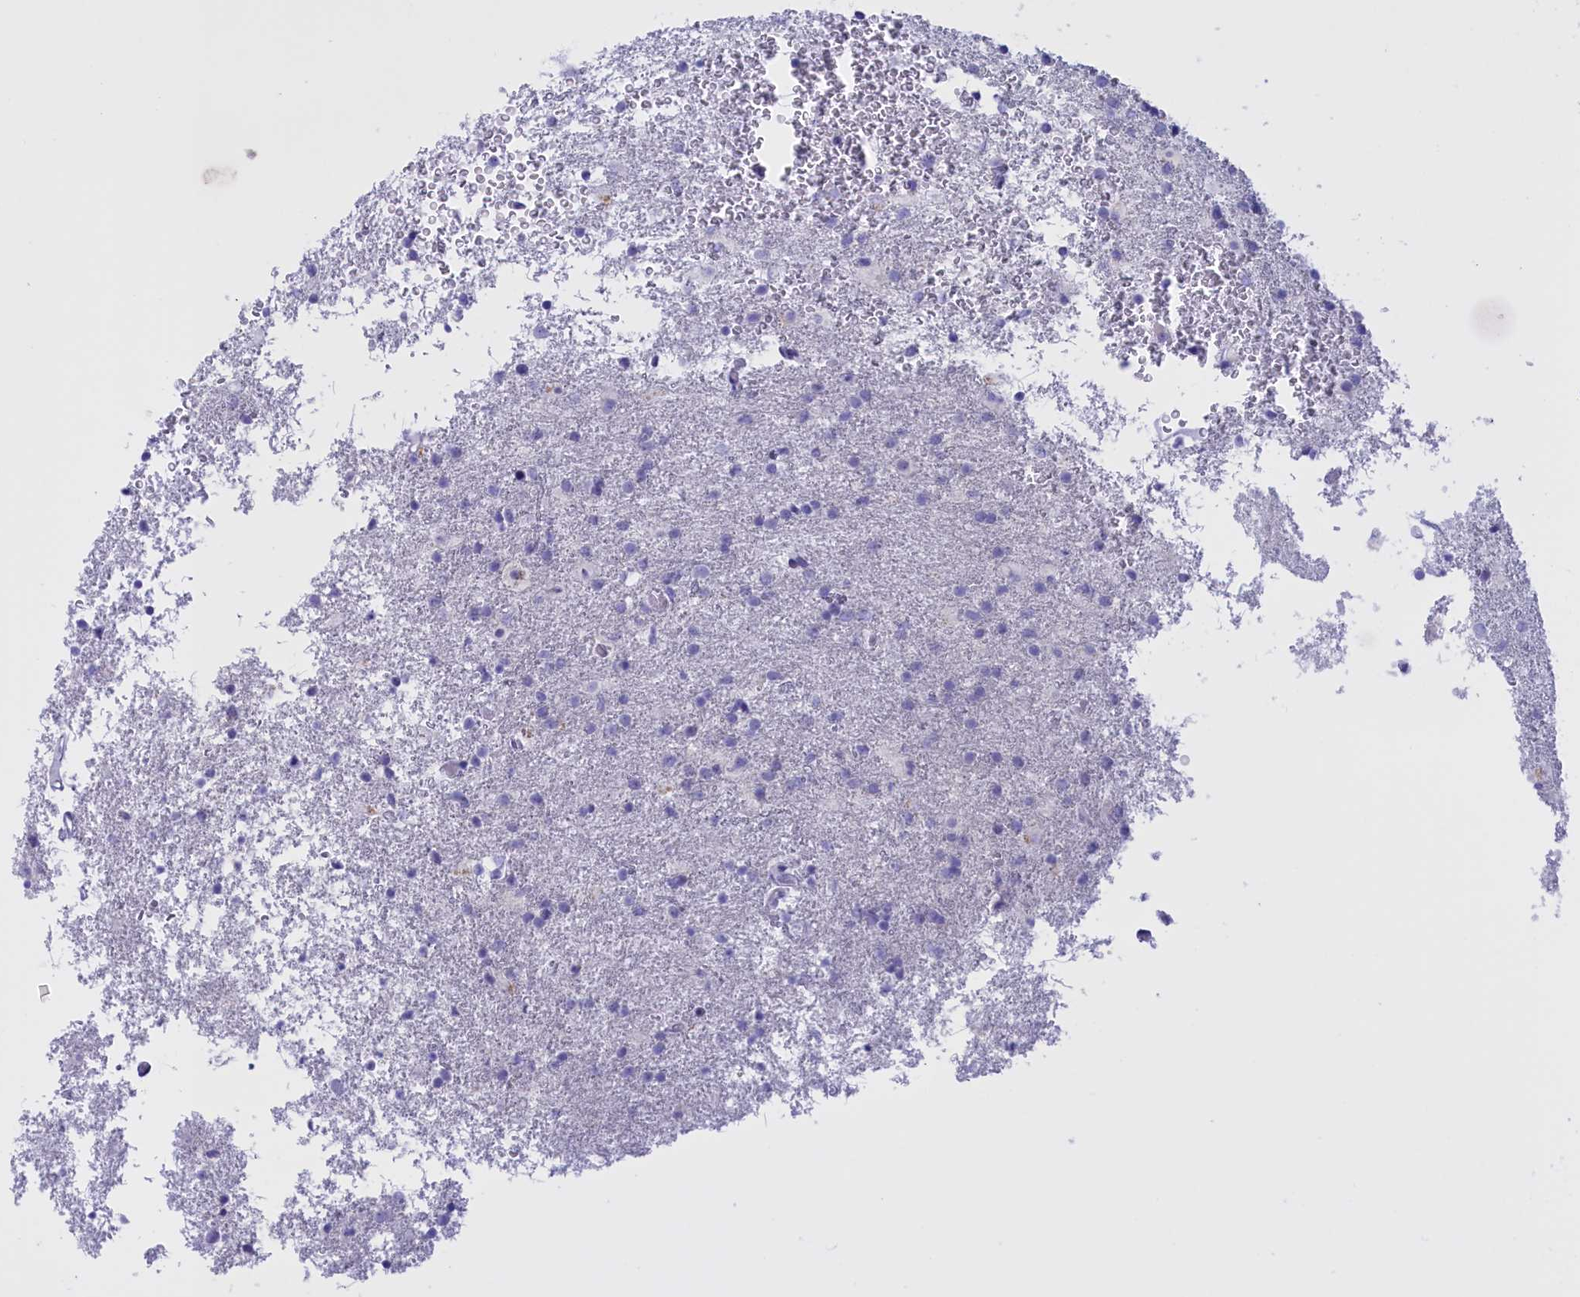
{"staining": {"intensity": "negative", "quantity": "none", "location": "none"}, "tissue": "glioma", "cell_type": "Tumor cells", "image_type": "cancer", "snomed": [{"axis": "morphology", "description": "Glioma, malignant, Low grade"}, {"axis": "topography", "description": "Brain"}], "caption": "This is an IHC photomicrograph of human malignant low-grade glioma. There is no positivity in tumor cells.", "gene": "PROK2", "patient": {"sex": "male", "age": 65}}